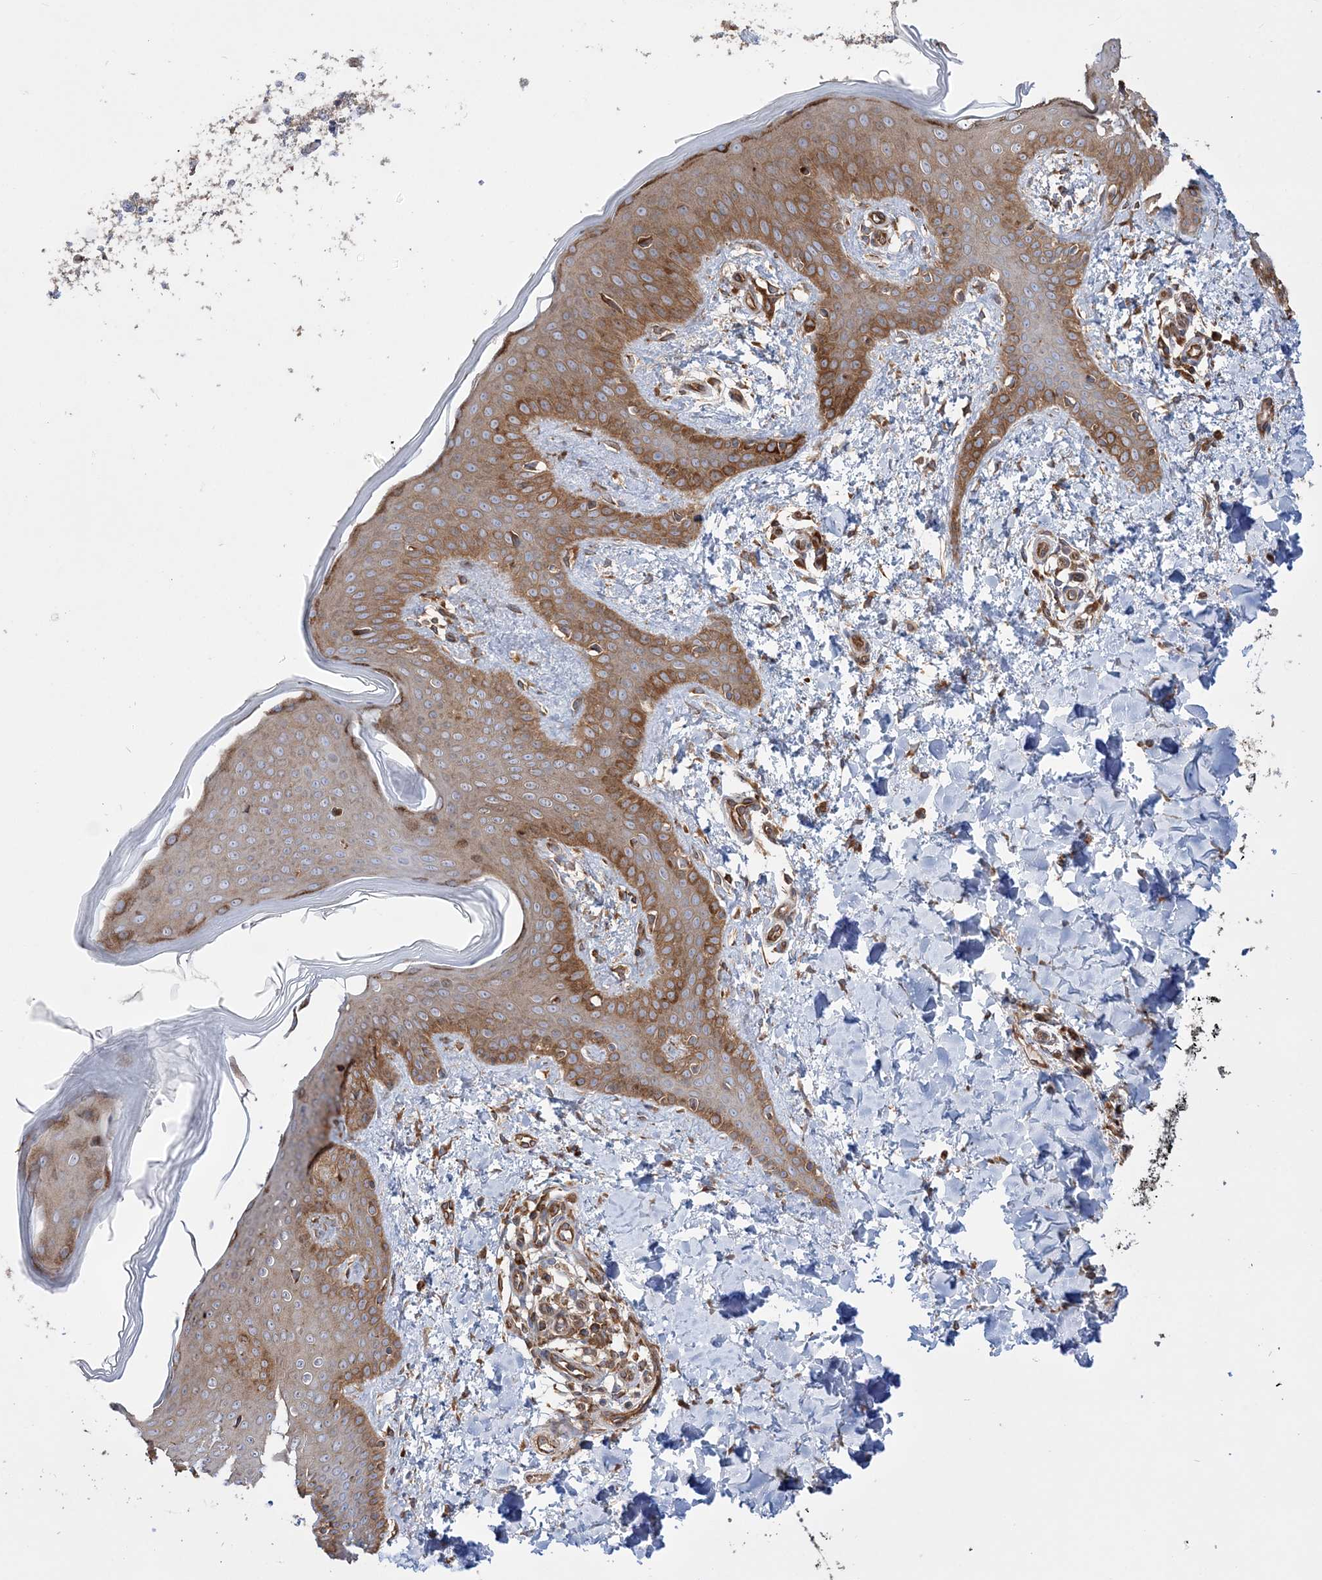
{"staining": {"intensity": "strong", "quantity": ">75%", "location": "cytoplasmic/membranous"}, "tissue": "skin", "cell_type": "Fibroblasts", "image_type": "normal", "snomed": [{"axis": "morphology", "description": "Normal tissue, NOS"}, {"axis": "topography", "description": "Skin"}], "caption": "Skin was stained to show a protein in brown. There is high levels of strong cytoplasmic/membranous expression in about >75% of fibroblasts. (Stains: DAB (3,3'-diaminobenzidine) in brown, nuclei in blue, Microscopy: brightfield microscopy at high magnification).", "gene": "TBC1D5", "patient": {"sex": "male", "age": 36}}